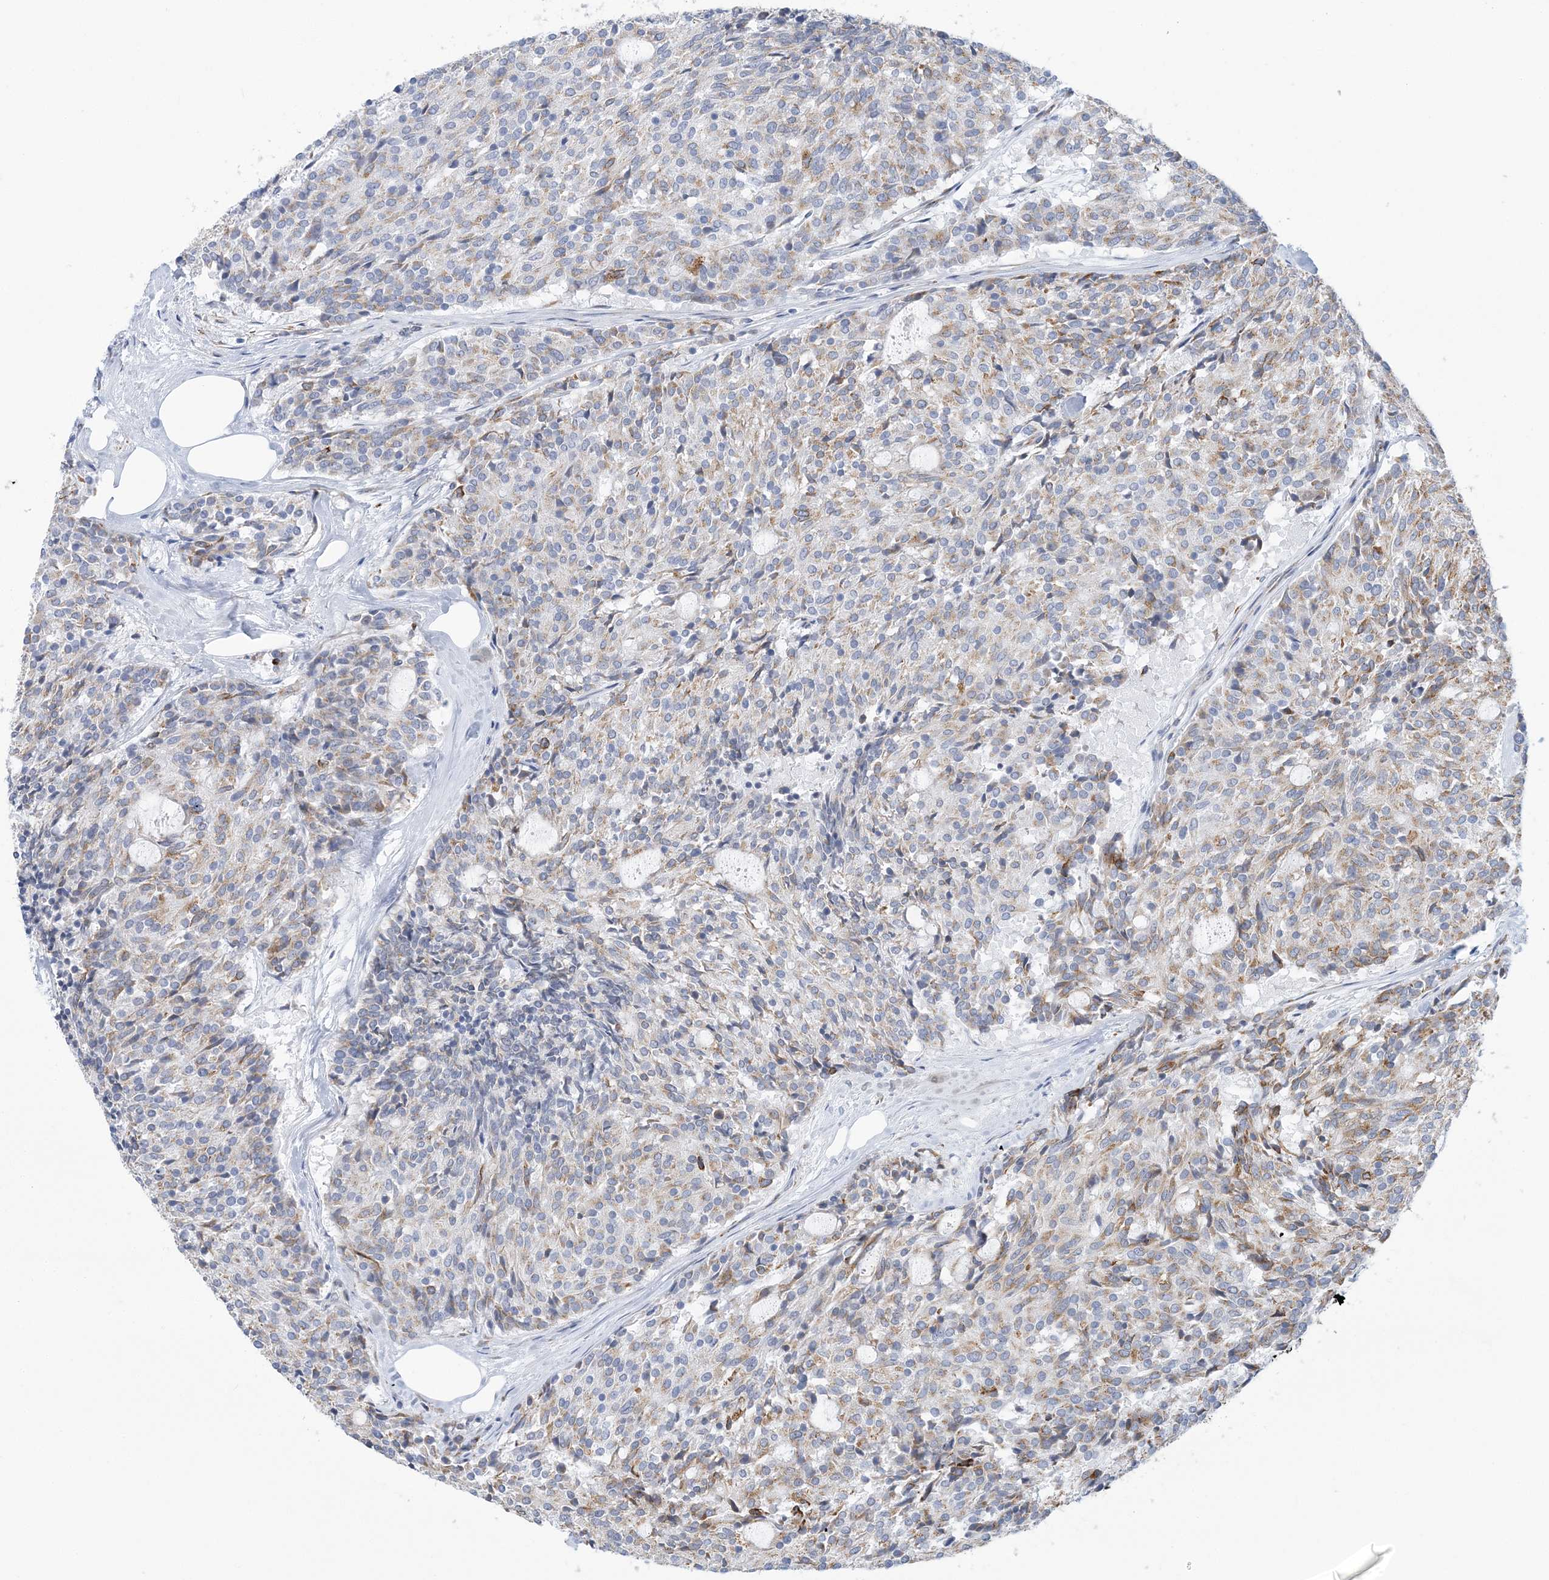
{"staining": {"intensity": "moderate", "quantity": "<25%", "location": "cytoplasmic/membranous"}, "tissue": "carcinoid", "cell_type": "Tumor cells", "image_type": "cancer", "snomed": [{"axis": "morphology", "description": "Carcinoid, malignant, NOS"}, {"axis": "topography", "description": "Pancreas"}], "caption": "This image reveals malignant carcinoid stained with immunohistochemistry to label a protein in brown. The cytoplasmic/membranous of tumor cells show moderate positivity for the protein. Nuclei are counter-stained blue.", "gene": "PLEKHG4B", "patient": {"sex": "female", "age": 54}}